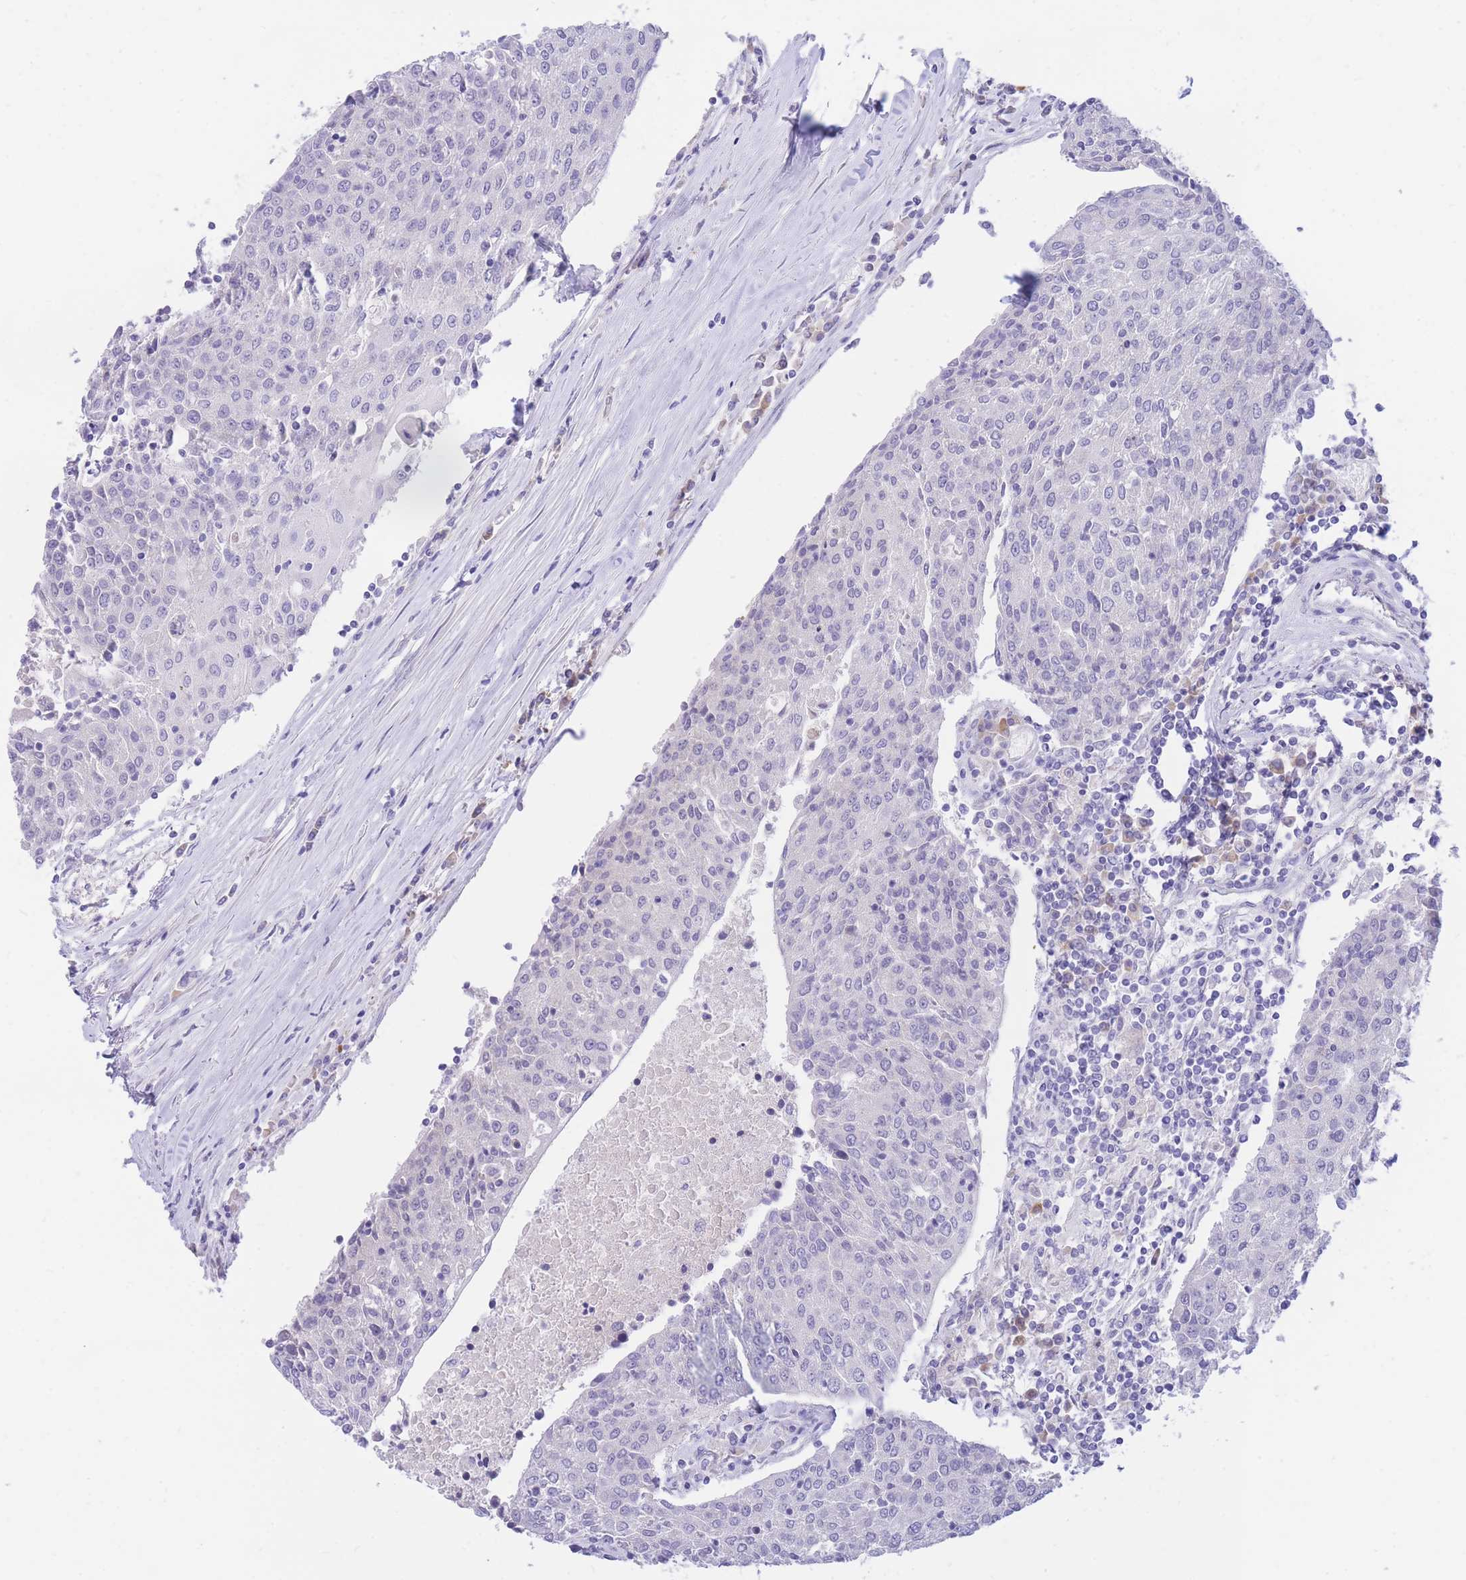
{"staining": {"intensity": "negative", "quantity": "none", "location": "none"}, "tissue": "urothelial cancer", "cell_type": "Tumor cells", "image_type": "cancer", "snomed": [{"axis": "morphology", "description": "Urothelial carcinoma, High grade"}, {"axis": "topography", "description": "Urinary bladder"}], "caption": "Immunohistochemistry of high-grade urothelial carcinoma demonstrates no expression in tumor cells.", "gene": "SSUH2", "patient": {"sex": "female", "age": 85}}